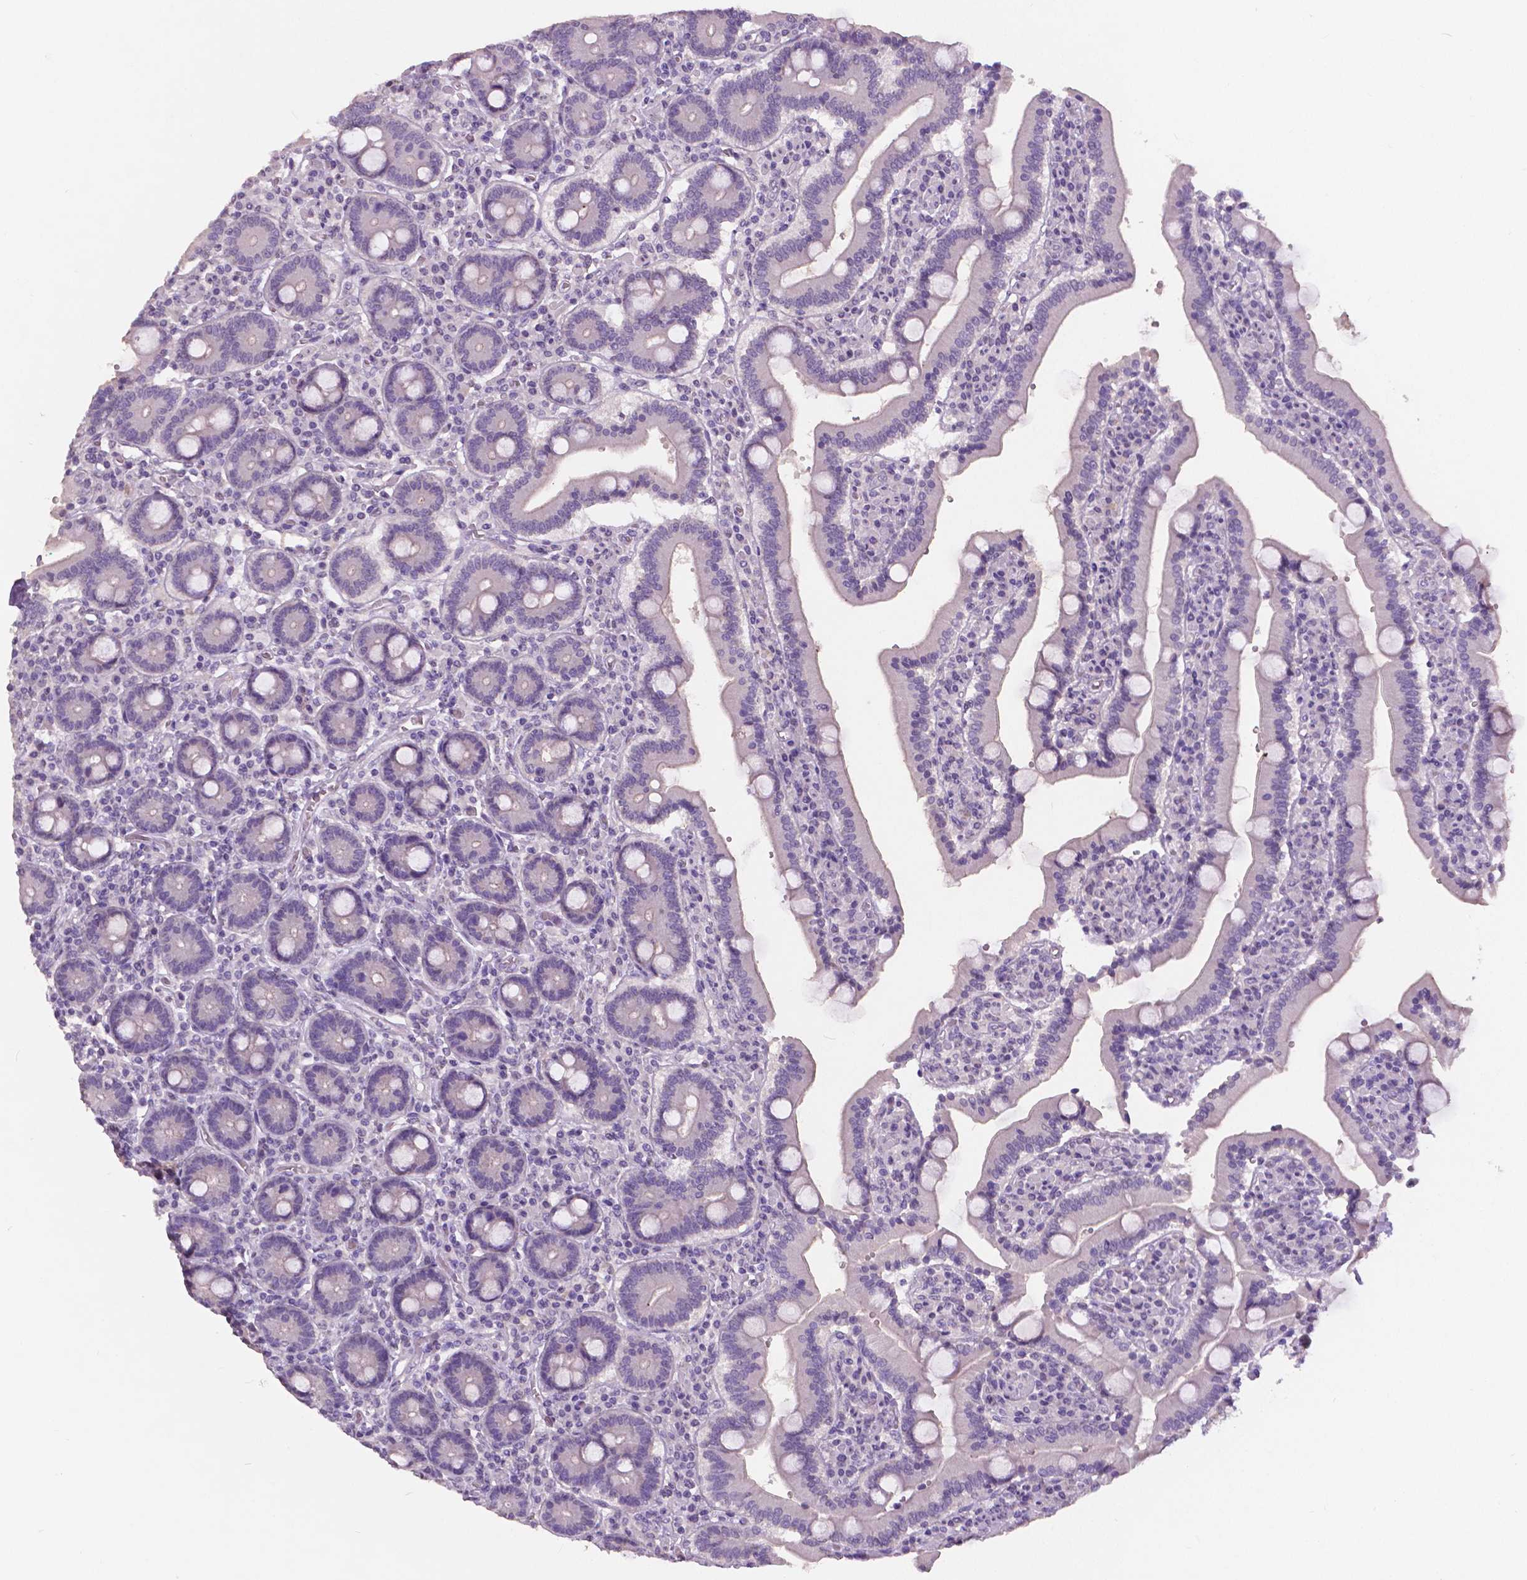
{"staining": {"intensity": "moderate", "quantity": "<25%", "location": "cytoplasmic/membranous"}, "tissue": "duodenum", "cell_type": "Glandular cells", "image_type": "normal", "snomed": [{"axis": "morphology", "description": "Normal tissue, NOS"}, {"axis": "topography", "description": "Duodenum"}], "caption": "This is a micrograph of immunohistochemistry staining of unremarkable duodenum, which shows moderate staining in the cytoplasmic/membranous of glandular cells.", "gene": "GRIN2A", "patient": {"sex": "female", "age": 62}}